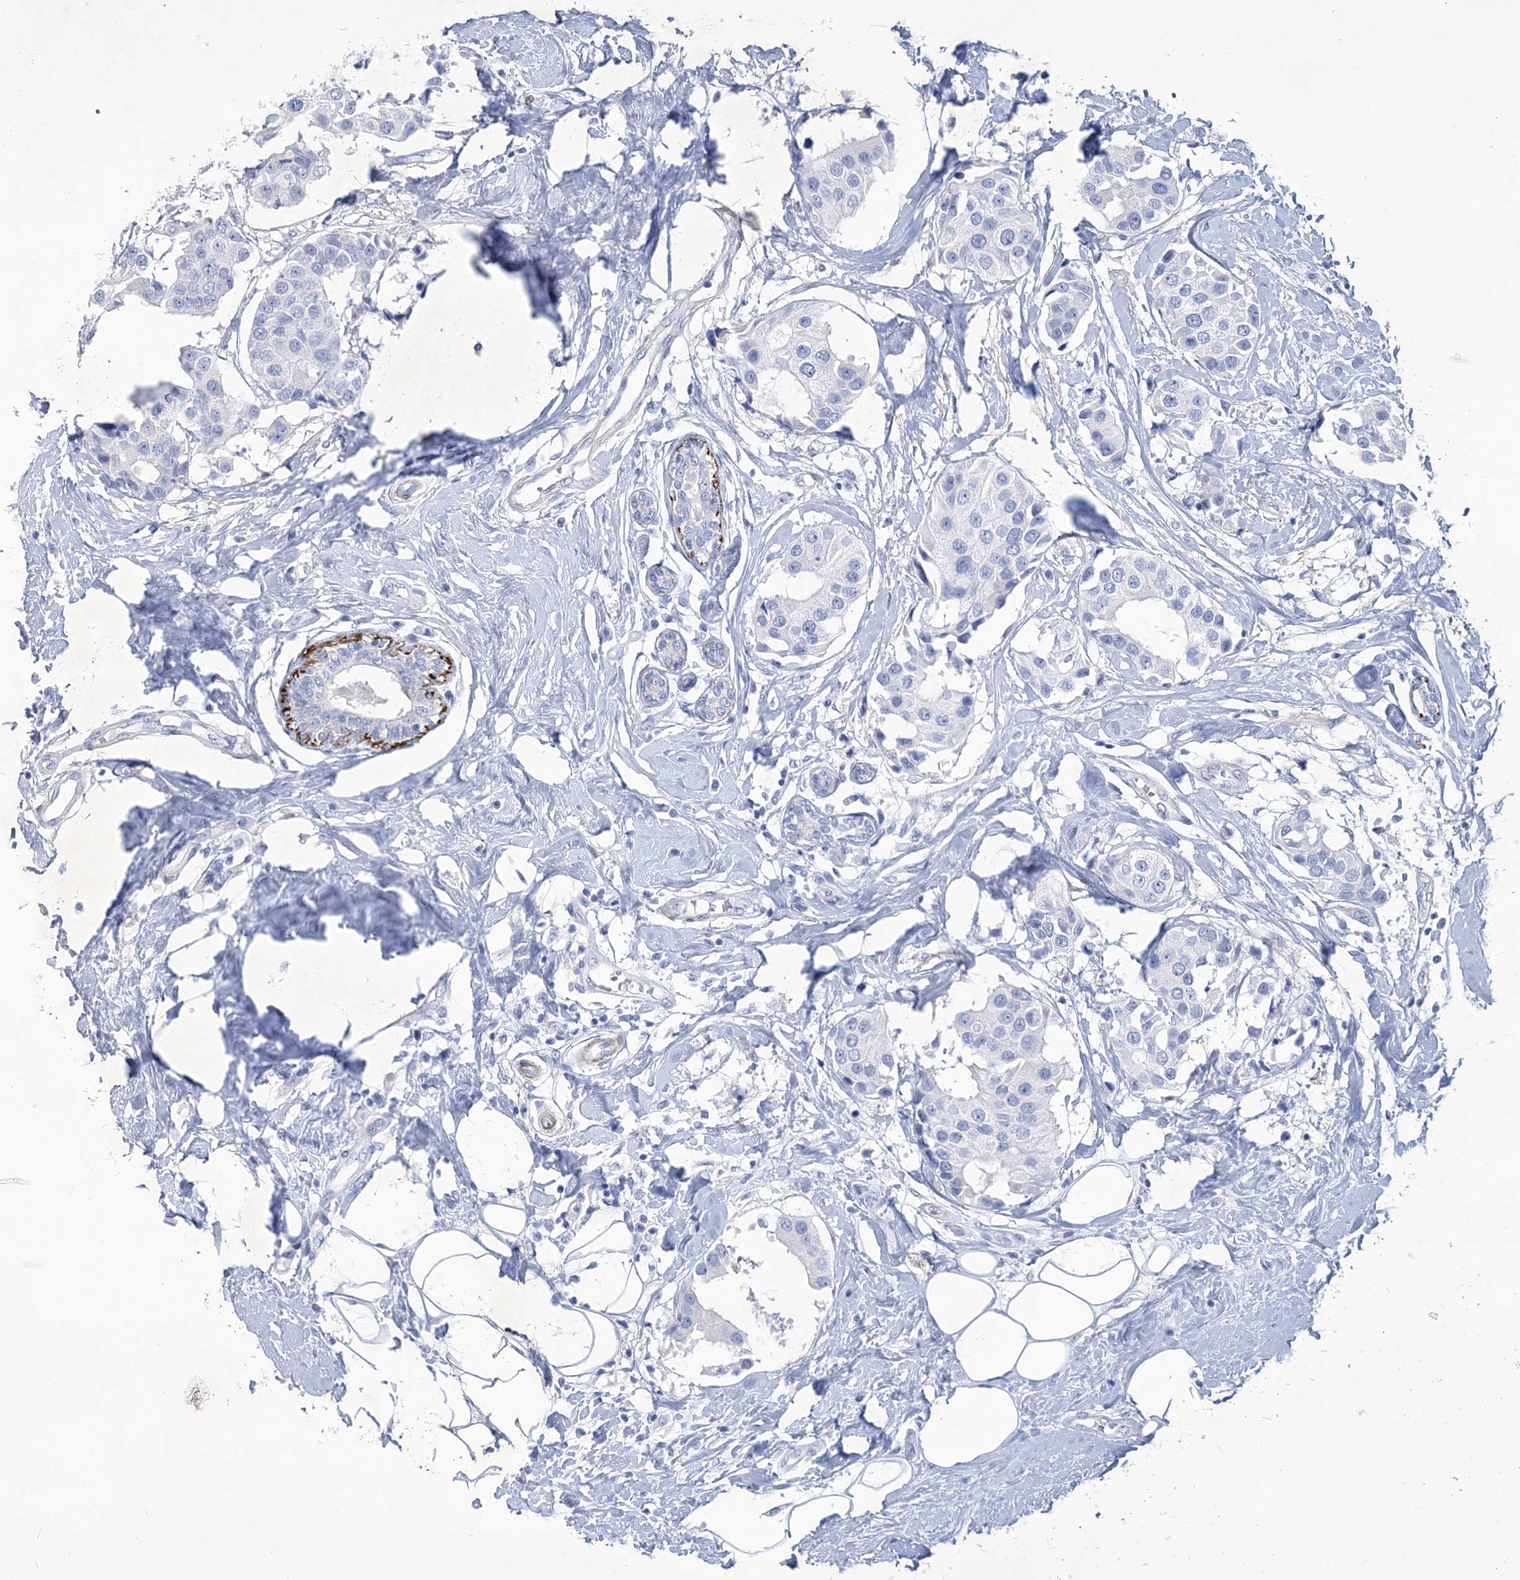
{"staining": {"intensity": "negative", "quantity": "none", "location": "none"}, "tissue": "breast cancer", "cell_type": "Tumor cells", "image_type": "cancer", "snomed": [{"axis": "morphology", "description": "Normal tissue, NOS"}, {"axis": "morphology", "description": "Duct carcinoma"}, {"axis": "topography", "description": "Breast"}], "caption": "IHC micrograph of human breast cancer stained for a protein (brown), which shows no staining in tumor cells.", "gene": "WDR74", "patient": {"sex": "female", "age": 39}}